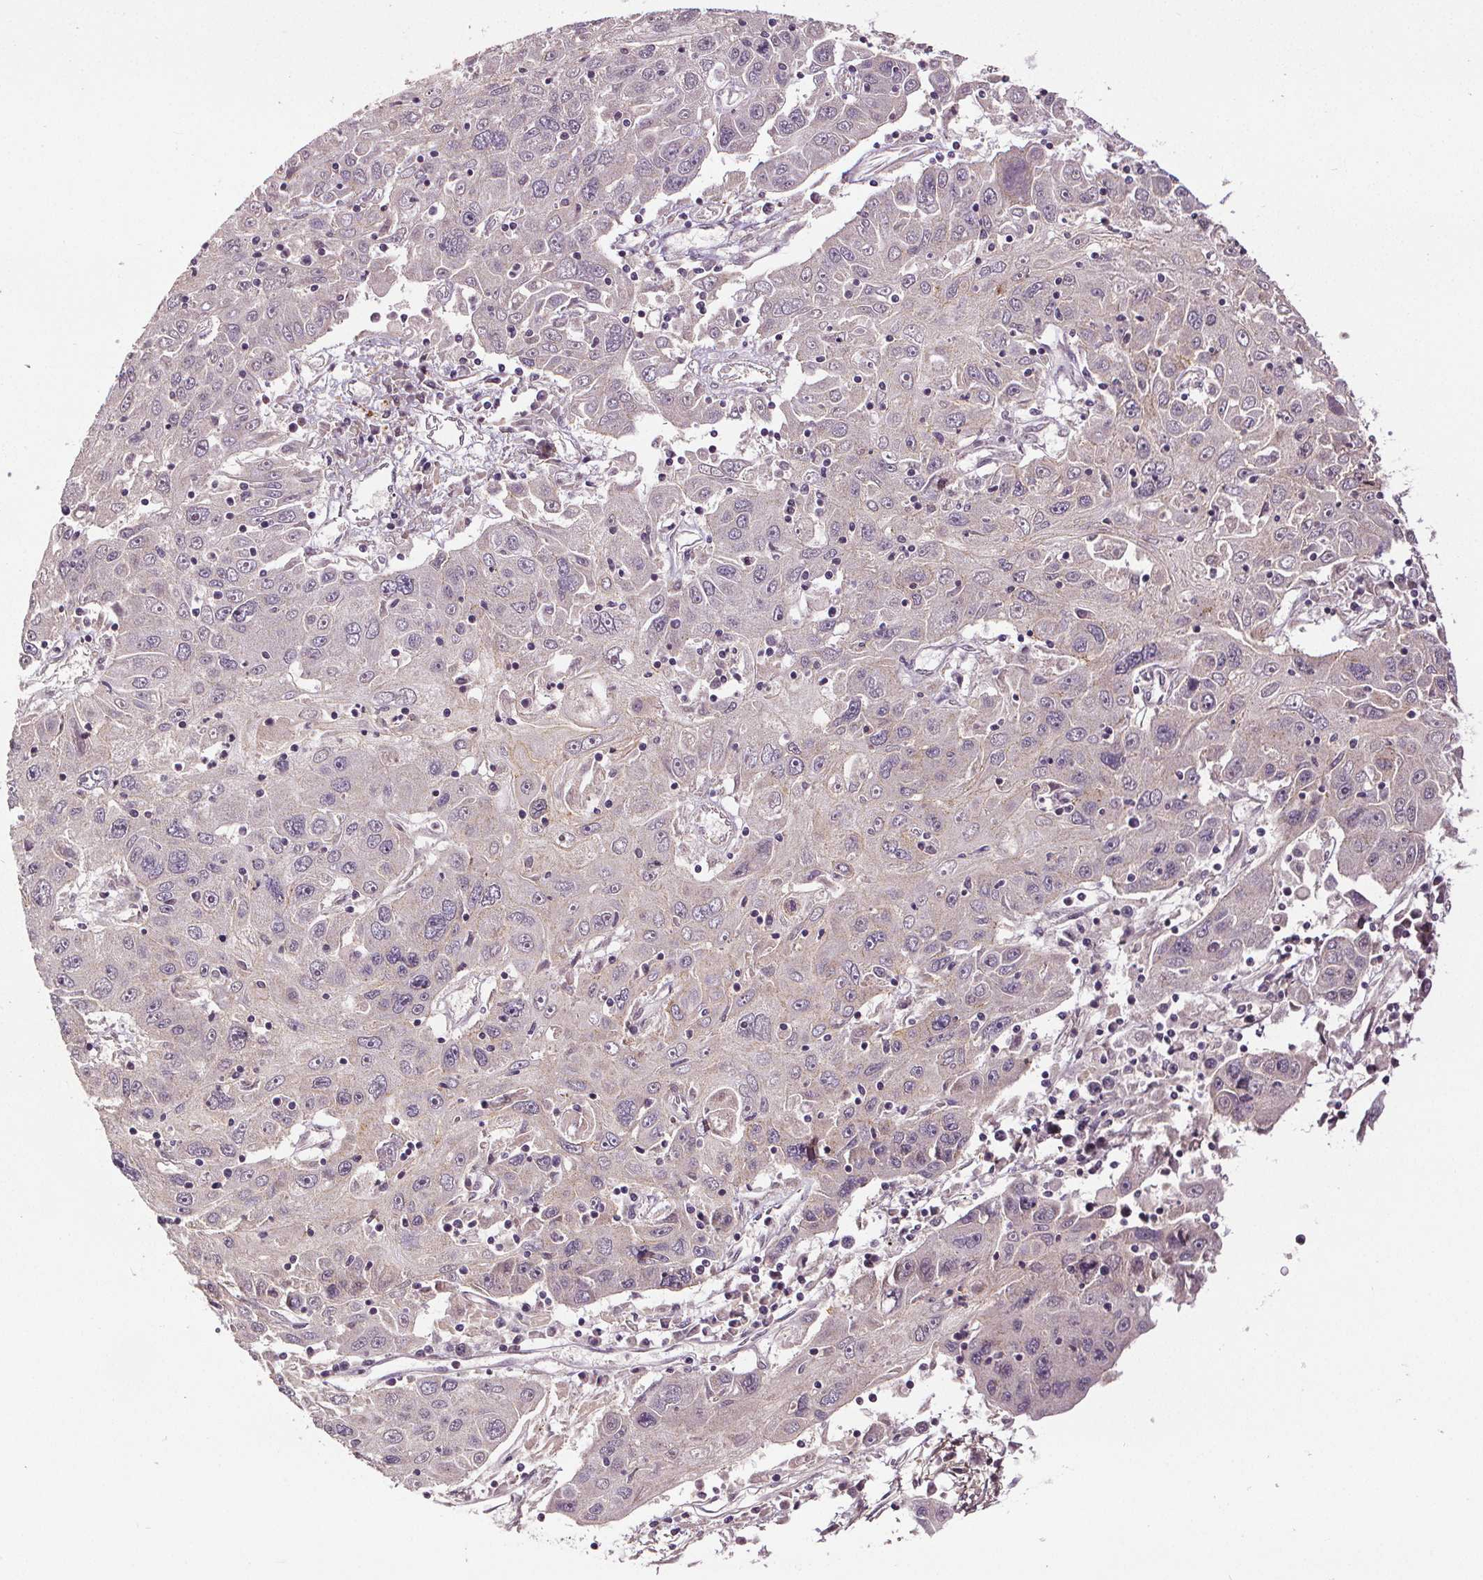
{"staining": {"intensity": "negative", "quantity": "none", "location": "none"}, "tissue": "stomach cancer", "cell_type": "Tumor cells", "image_type": "cancer", "snomed": [{"axis": "morphology", "description": "Adenocarcinoma, NOS"}, {"axis": "topography", "description": "Stomach"}], "caption": "Immunohistochemistry of human stomach cancer reveals no positivity in tumor cells.", "gene": "EPHB3", "patient": {"sex": "male", "age": 56}}